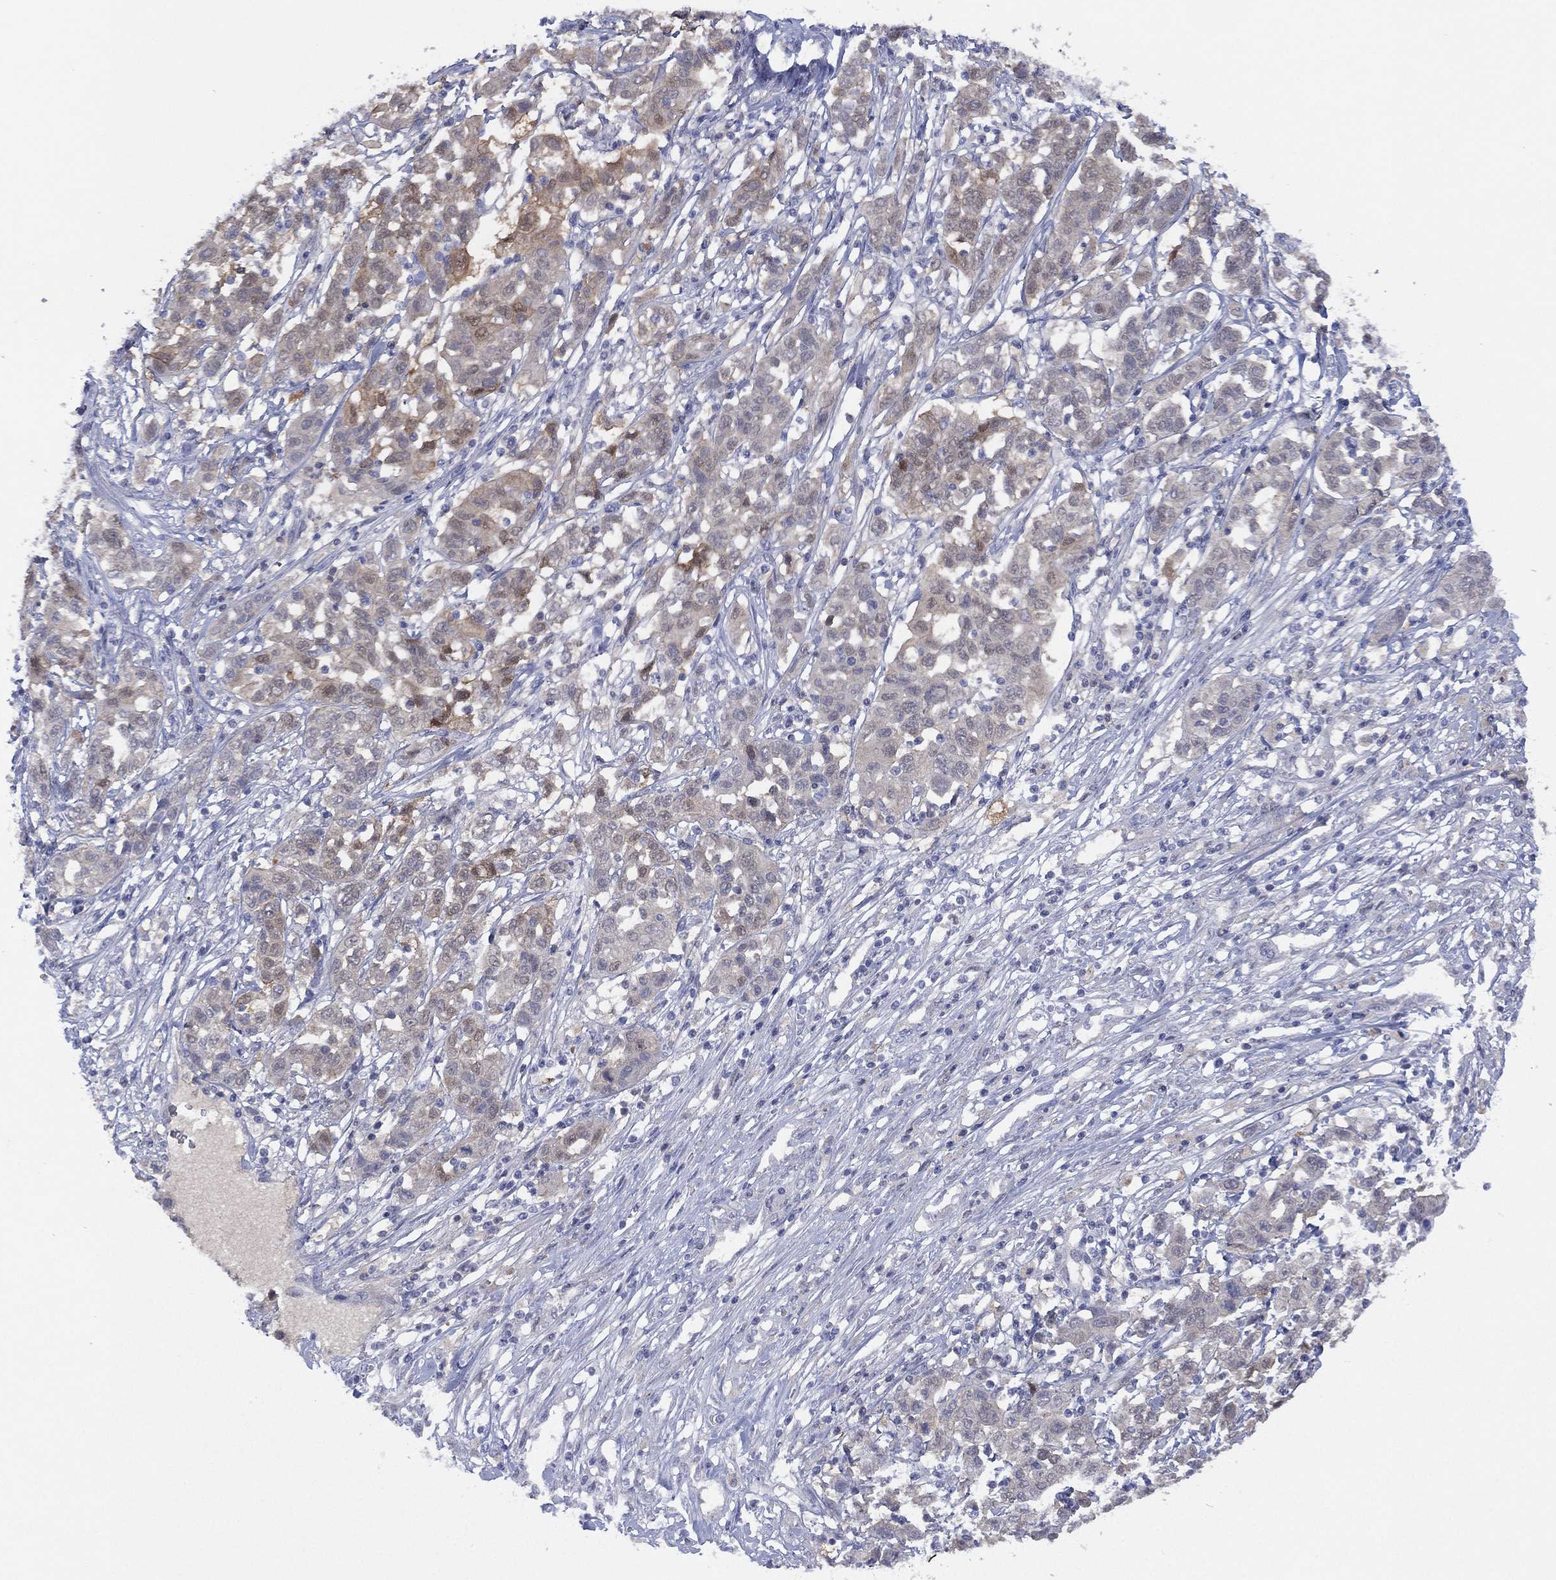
{"staining": {"intensity": "weak", "quantity": "<25%", "location": "cytoplasmic/membranous"}, "tissue": "liver cancer", "cell_type": "Tumor cells", "image_type": "cancer", "snomed": [{"axis": "morphology", "description": "Adenocarcinoma, NOS"}, {"axis": "morphology", "description": "Cholangiocarcinoma"}, {"axis": "topography", "description": "Liver"}], "caption": "An image of human cholangiocarcinoma (liver) is negative for staining in tumor cells. (DAB IHC with hematoxylin counter stain).", "gene": "DDAH1", "patient": {"sex": "male", "age": 64}}